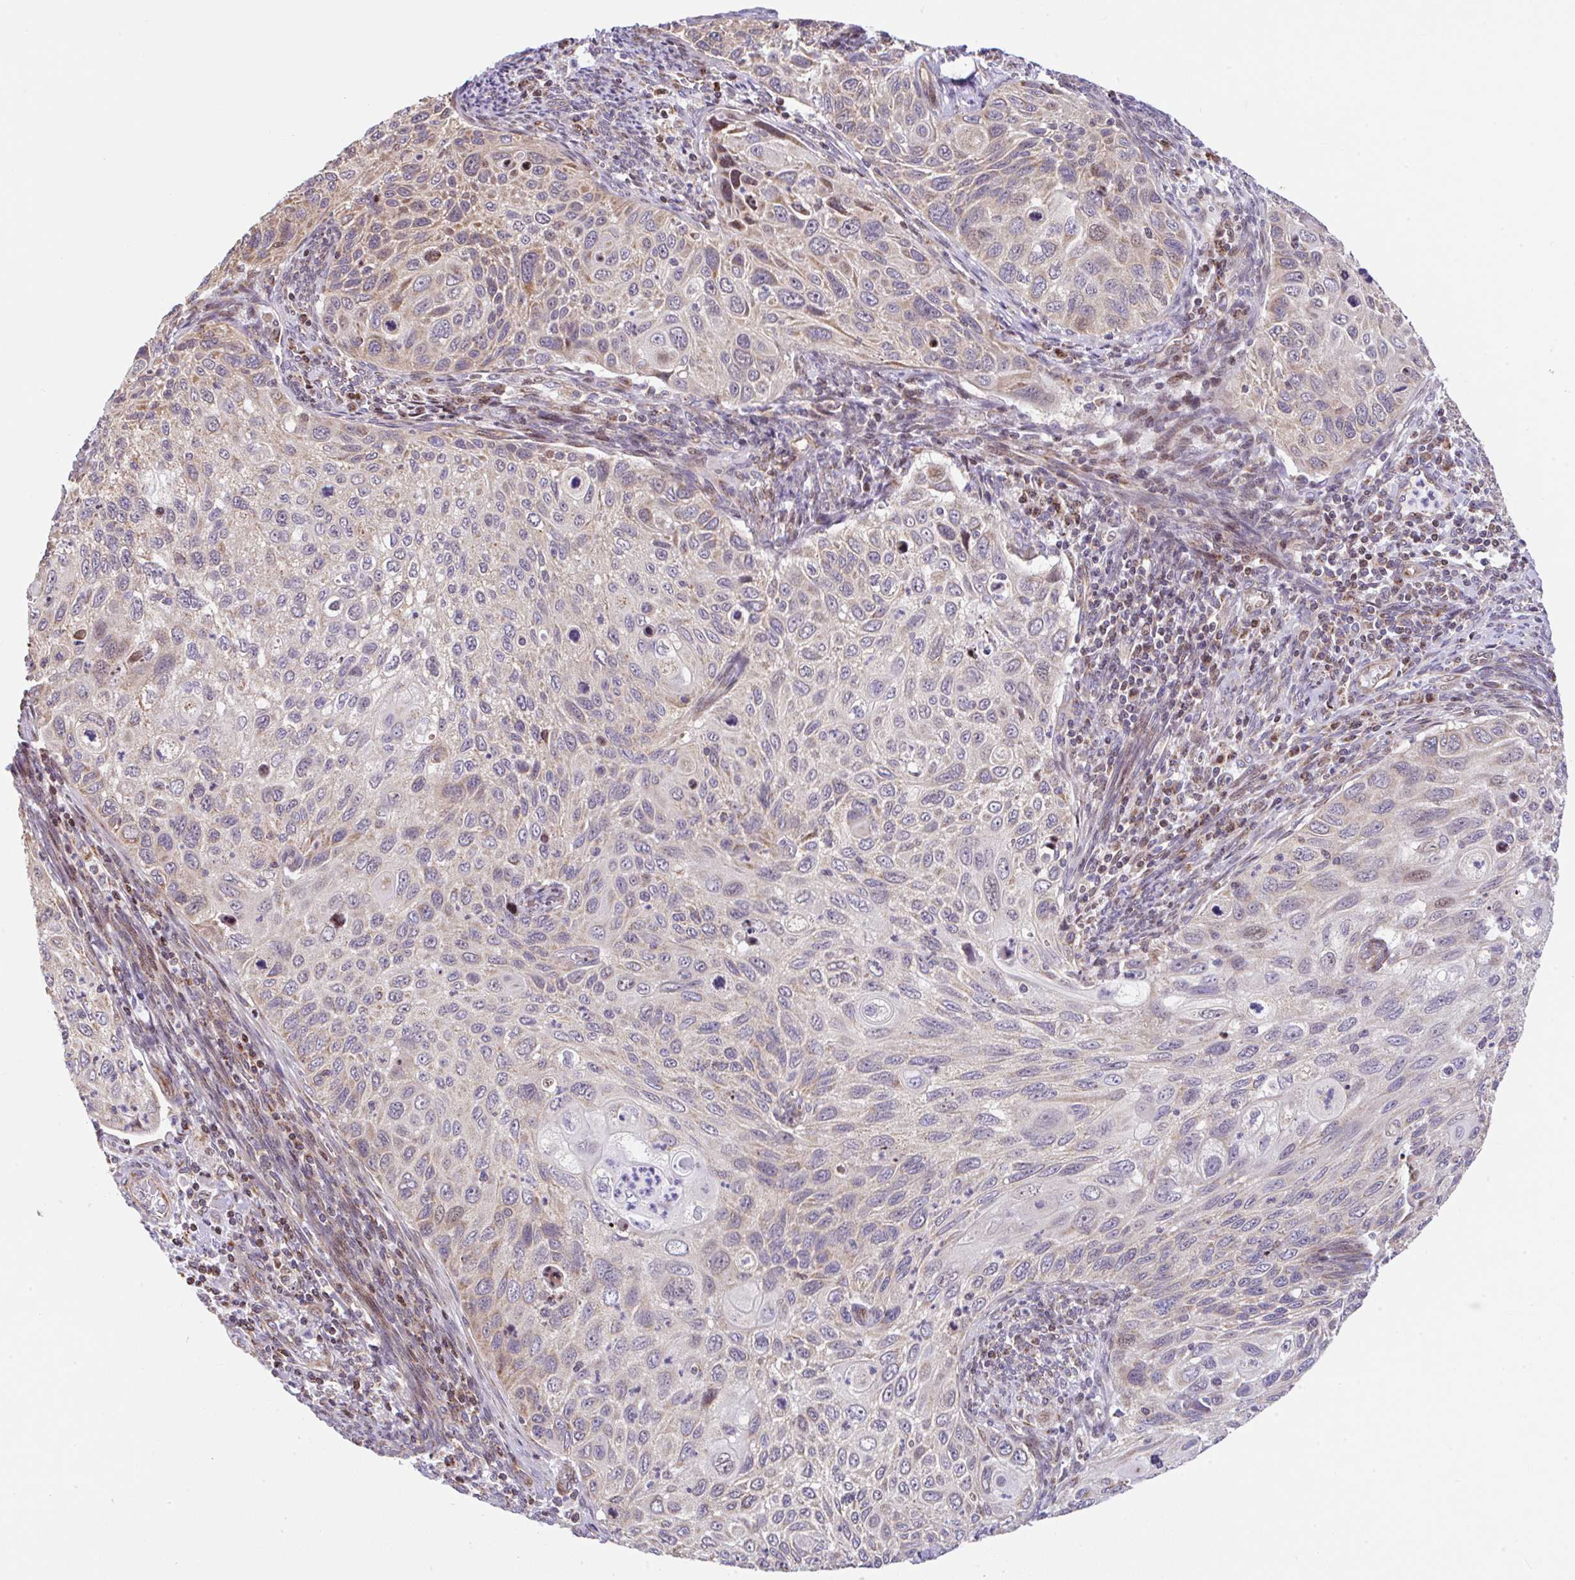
{"staining": {"intensity": "moderate", "quantity": "<25%", "location": "cytoplasmic/membranous,nuclear"}, "tissue": "cervical cancer", "cell_type": "Tumor cells", "image_type": "cancer", "snomed": [{"axis": "morphology", "description": "Squamous cell carcinoma, NOS"}, {"axis": "topography", "description": "Cervix"}], "caption": "A brown stain highlights moderate cytoplasmic/membranous and nuclear expression of a protein in squamous cell carcinoma (cervical) tumor cells. The staining was performed using DAB (3,3'-diaminobenzidine) to visualize the protein expression in brown, while the nuclei were stained in blue with hematoxylin (Magnification: 20x).", "gene": "FIGNL1", "patient": {"sex": "female", "age": 70}}